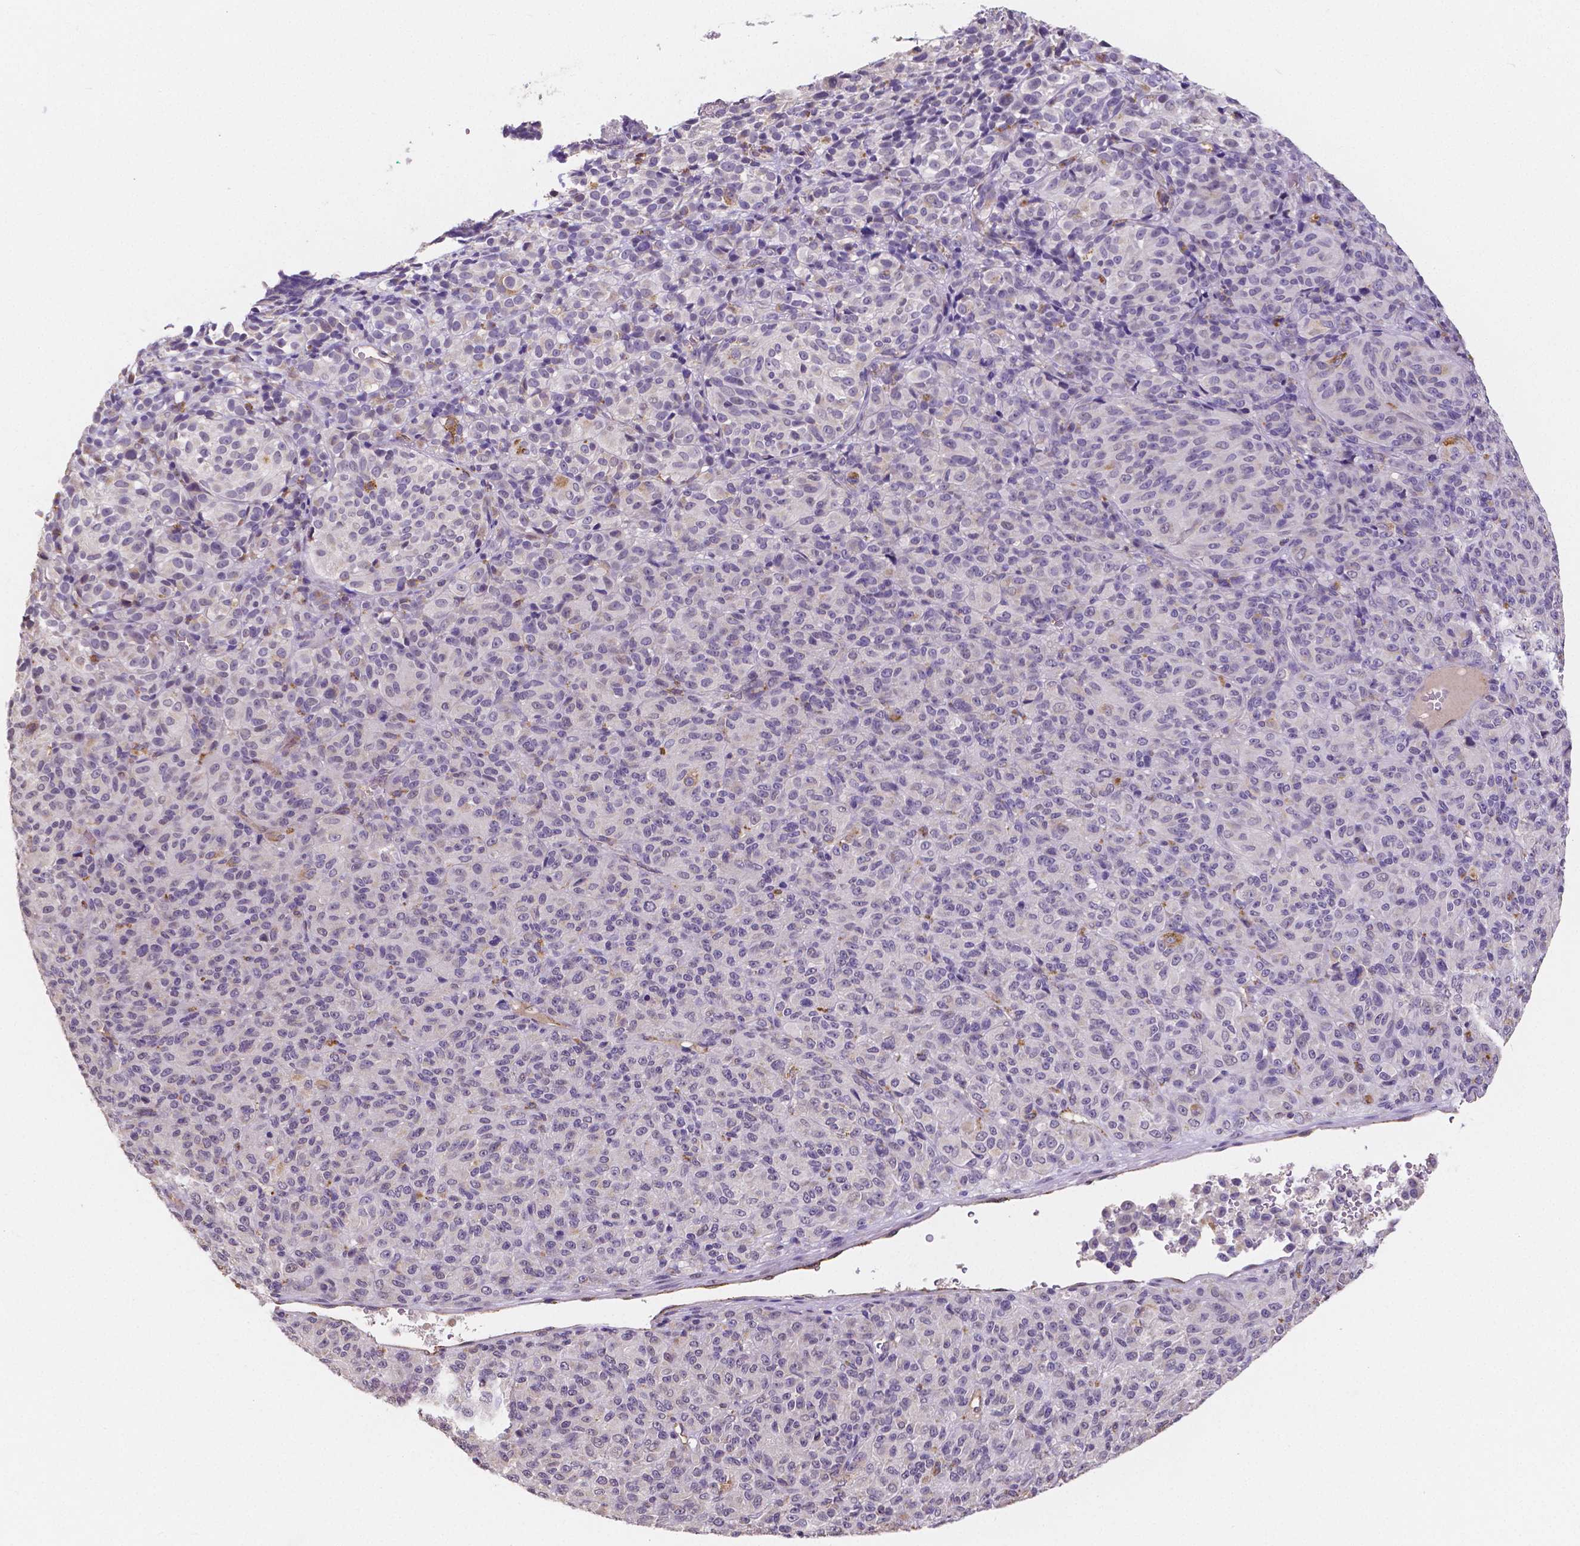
{"staining": {"intensity": "negative", "quantity": "none", "location": "none"}, "tissue": "melanoma", "cell_type": "Tumor cells", "image_type": "cancer", "snomed": [{"axis": "morphology", "description": "Malignant melanoma, Metastatic site"}, {"axis": "topography", "description": "Brain"}], "caption": "Immunohistochemistry of human malignant melanoma (metastatic site) demonstrates no expression in tumor cells. (DAB (3,3'-diaminobenzidine) immunohistochemistry, high magnification).", "gene": "ELAVL2", "patient": {"sex": "female", "age": 56}}